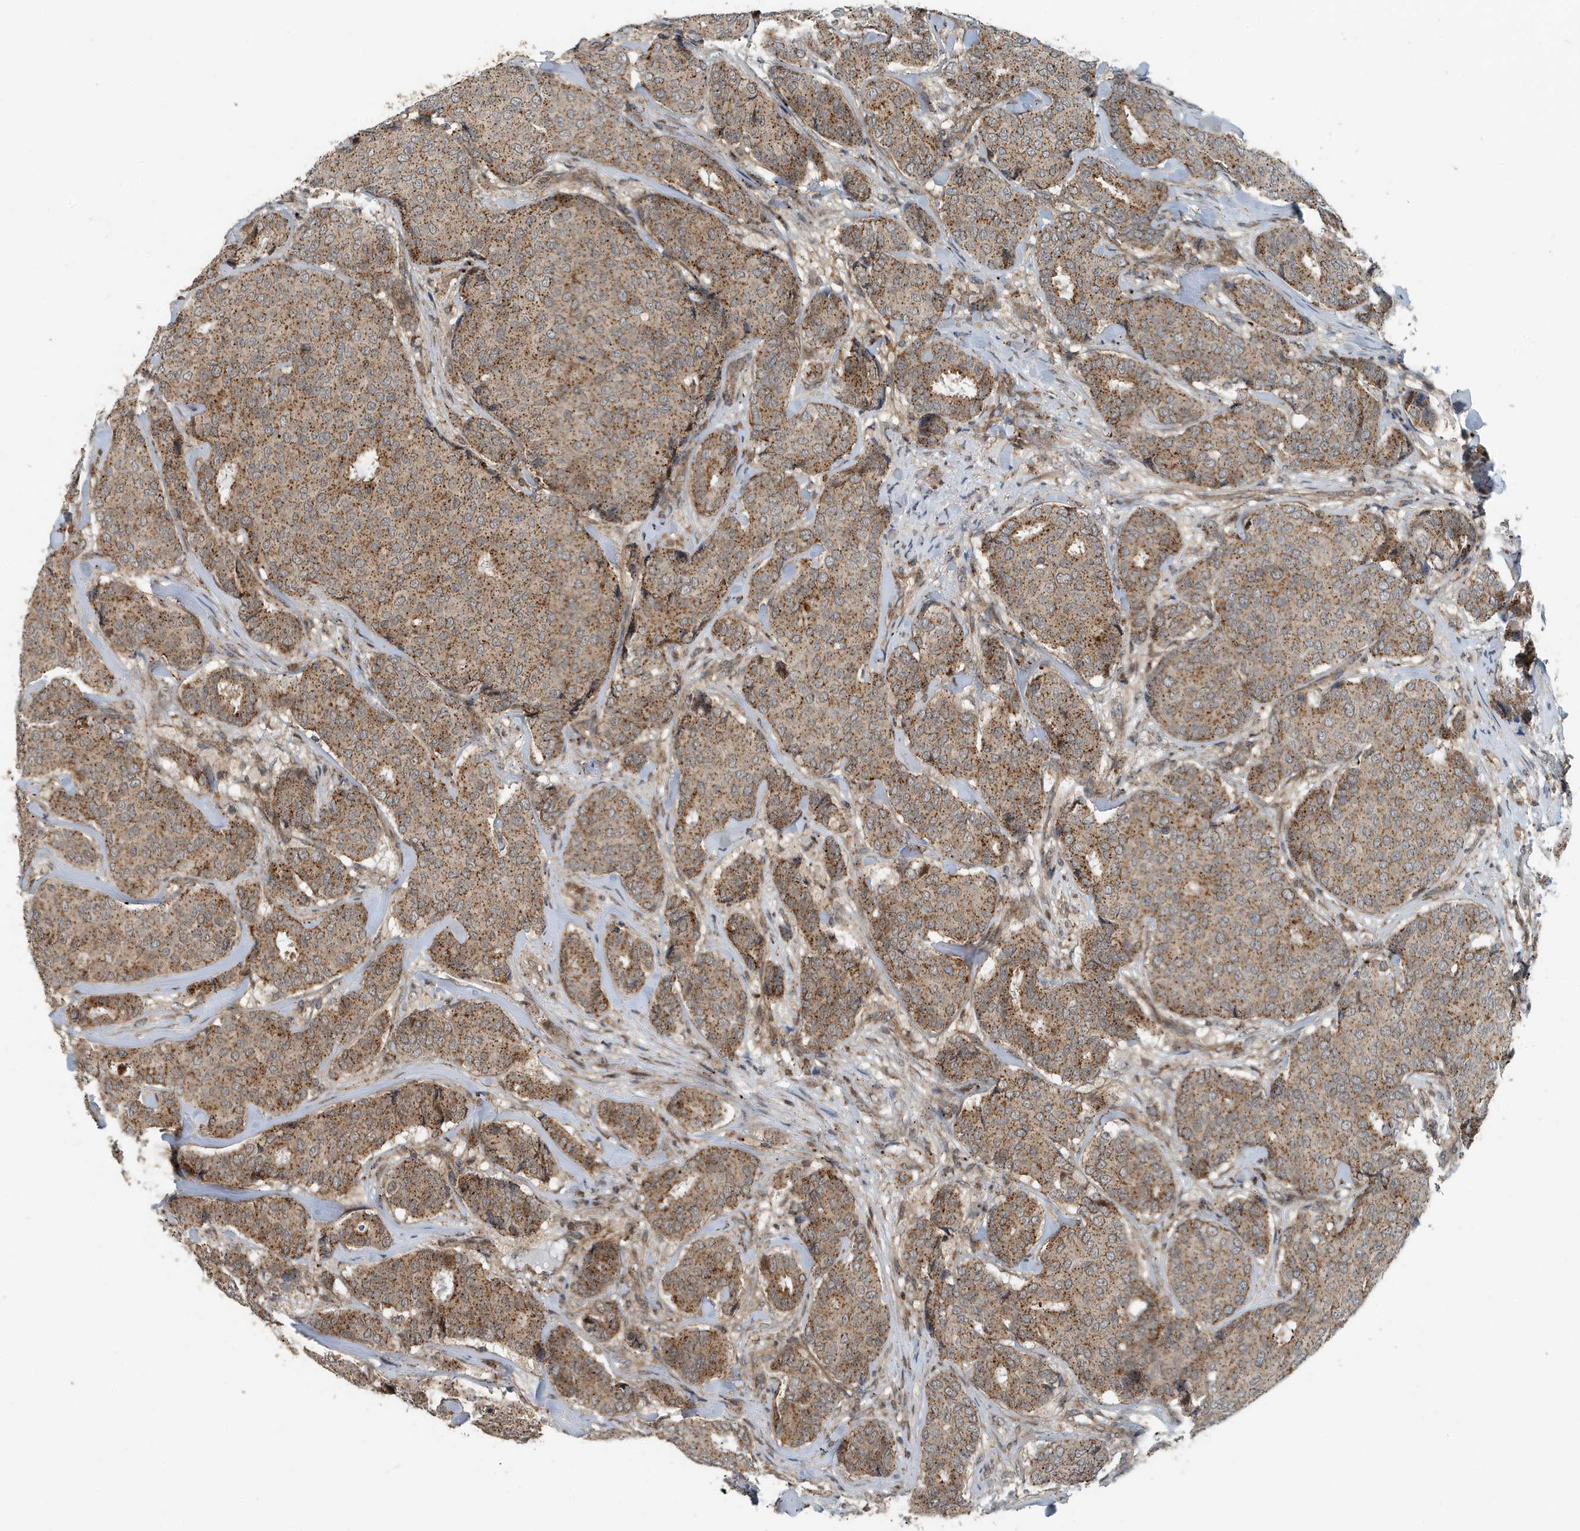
{"staining": {"intensity": "moderate", "quantity": ">75%", "location": "cytoplasmic/membranous"}, "tissue": "breast cancer", "cell_type": "Tumor cells", "image_type": "cancer", "snomed": [{"axis": "morphology", "description": "Duct carcinoma"}, {"axis": "topography", "description": "Breast"}], "caption": "This image demonstrates immunohistochemistry staining of human breast cancer (infiltrating ductal carcinoma), with medium moderate cytoplasmic/membranous staining in approximately >75% of tumor cells.", "gene": "KIF15", "patient": {"sex": "female", "age": 75}}